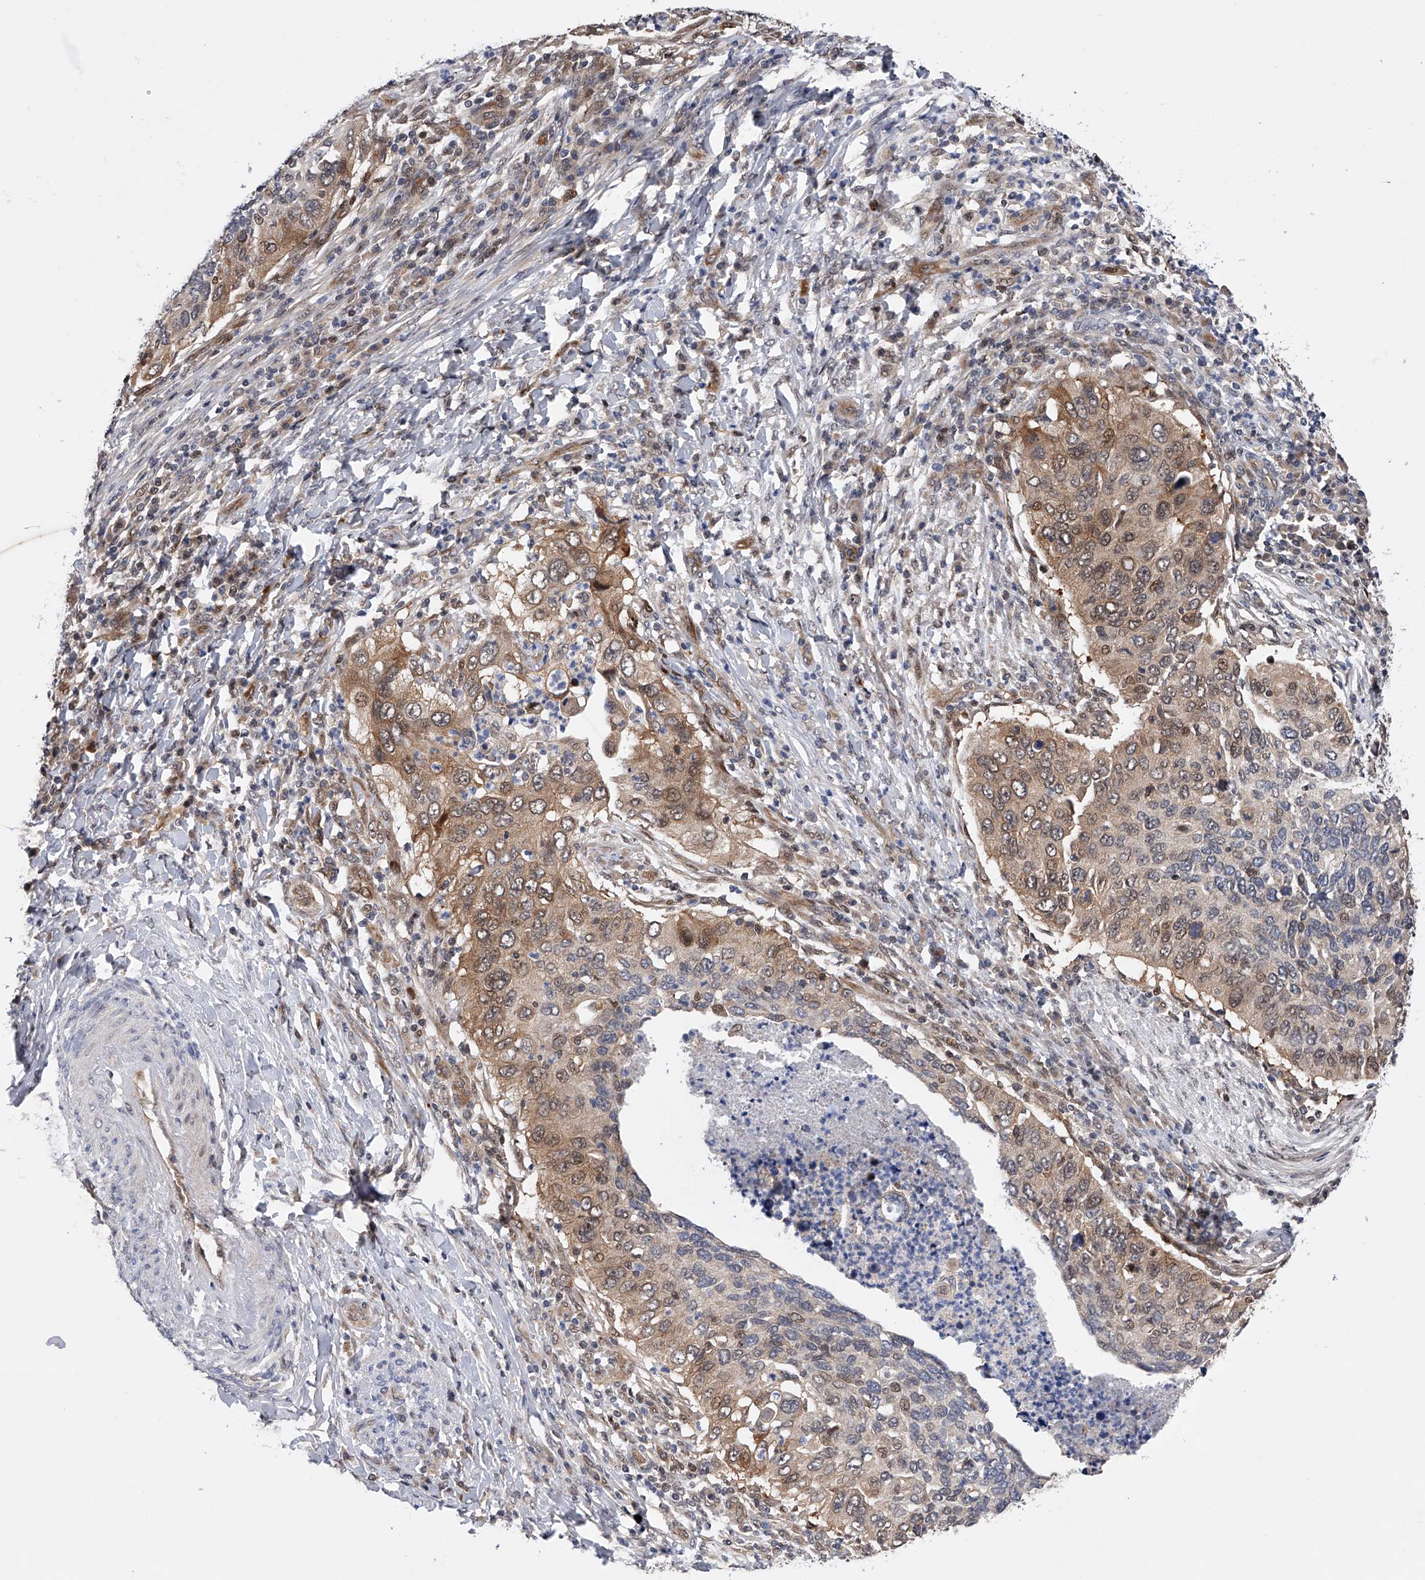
{"staining": {"intensity": "moderate", "quantity": "<25%", "location": "cytoplasmic/membranous,nuclear"}, "tissue": "cervical cancer", "cell_type": "Tumor cells", "image_type": "cancer", "snomed": [{"axis": "morphology", "description": "Squamous cell carcinoma, NOS"}, {"axis": "topography", "description": "Cervix"}], "caption": "Cervical squamous cell carcinoma was stained to show a protein in brown. There is low levels of moderate cytoplasmic/membranous and nuclear staining in about <25% of tumor cells.", "gene": "RWDD2A", "patient": {"sex": "female", "age": 38}}